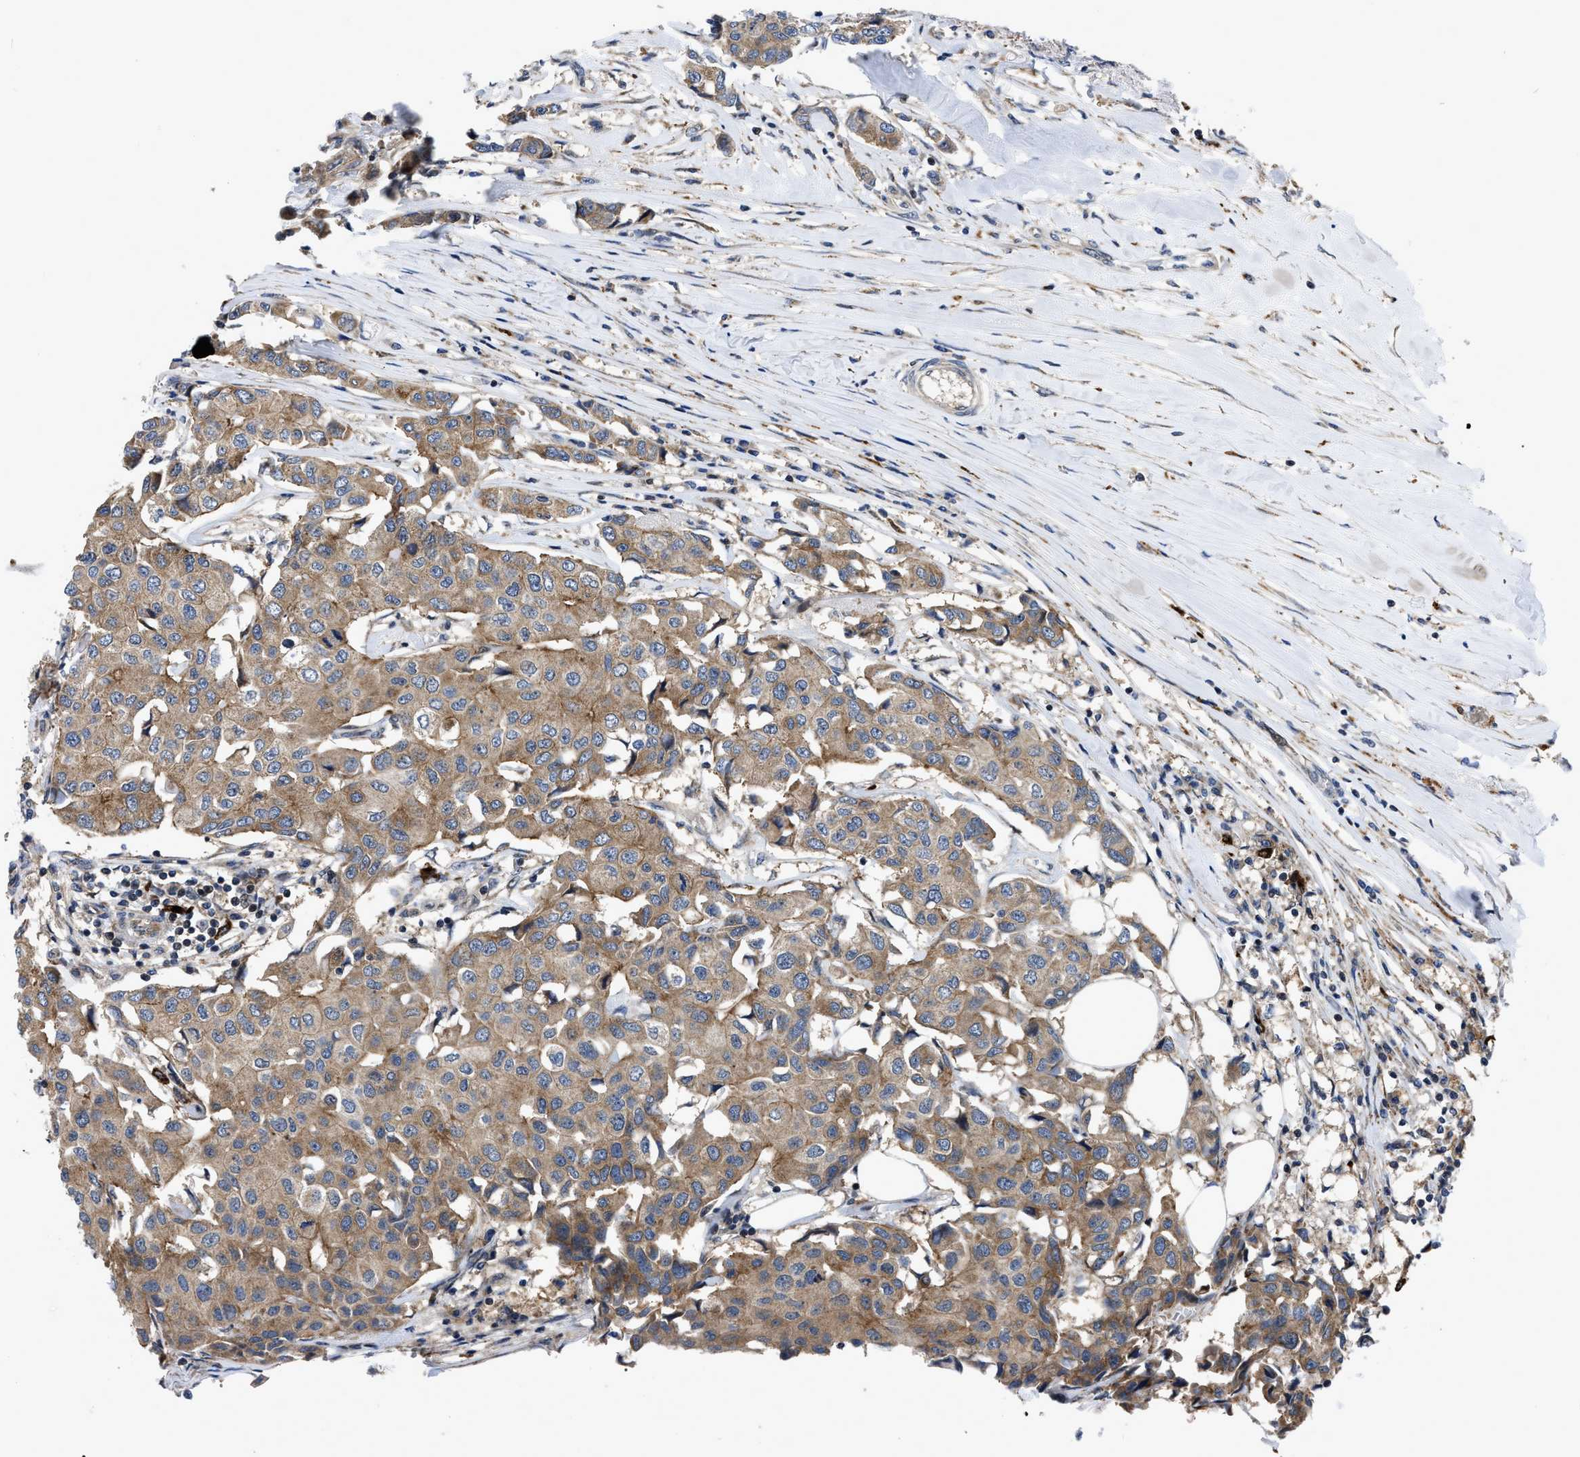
{"staining": {"intensity": "moderate", "quantity": ">75%", "location": "cytoplasmic/membranous"}, "tissue": "breast cancer", "cell_type": "Tumor cells", "image_type": "cancer", "snomed": [{"axis": "morphology", "description": "Duct carcinoma"}, {"axis": "topography", "description": "Breast"}], "caption": "Breast intraductal carcinoma stained with DAB immunohistochemistry reveals medium levels of moderate cytoplasmic/membranous expression in approximately >75% of tumor cells.", "gene": "PPWD1", "patient": {"sex": "female", "age": 80}}